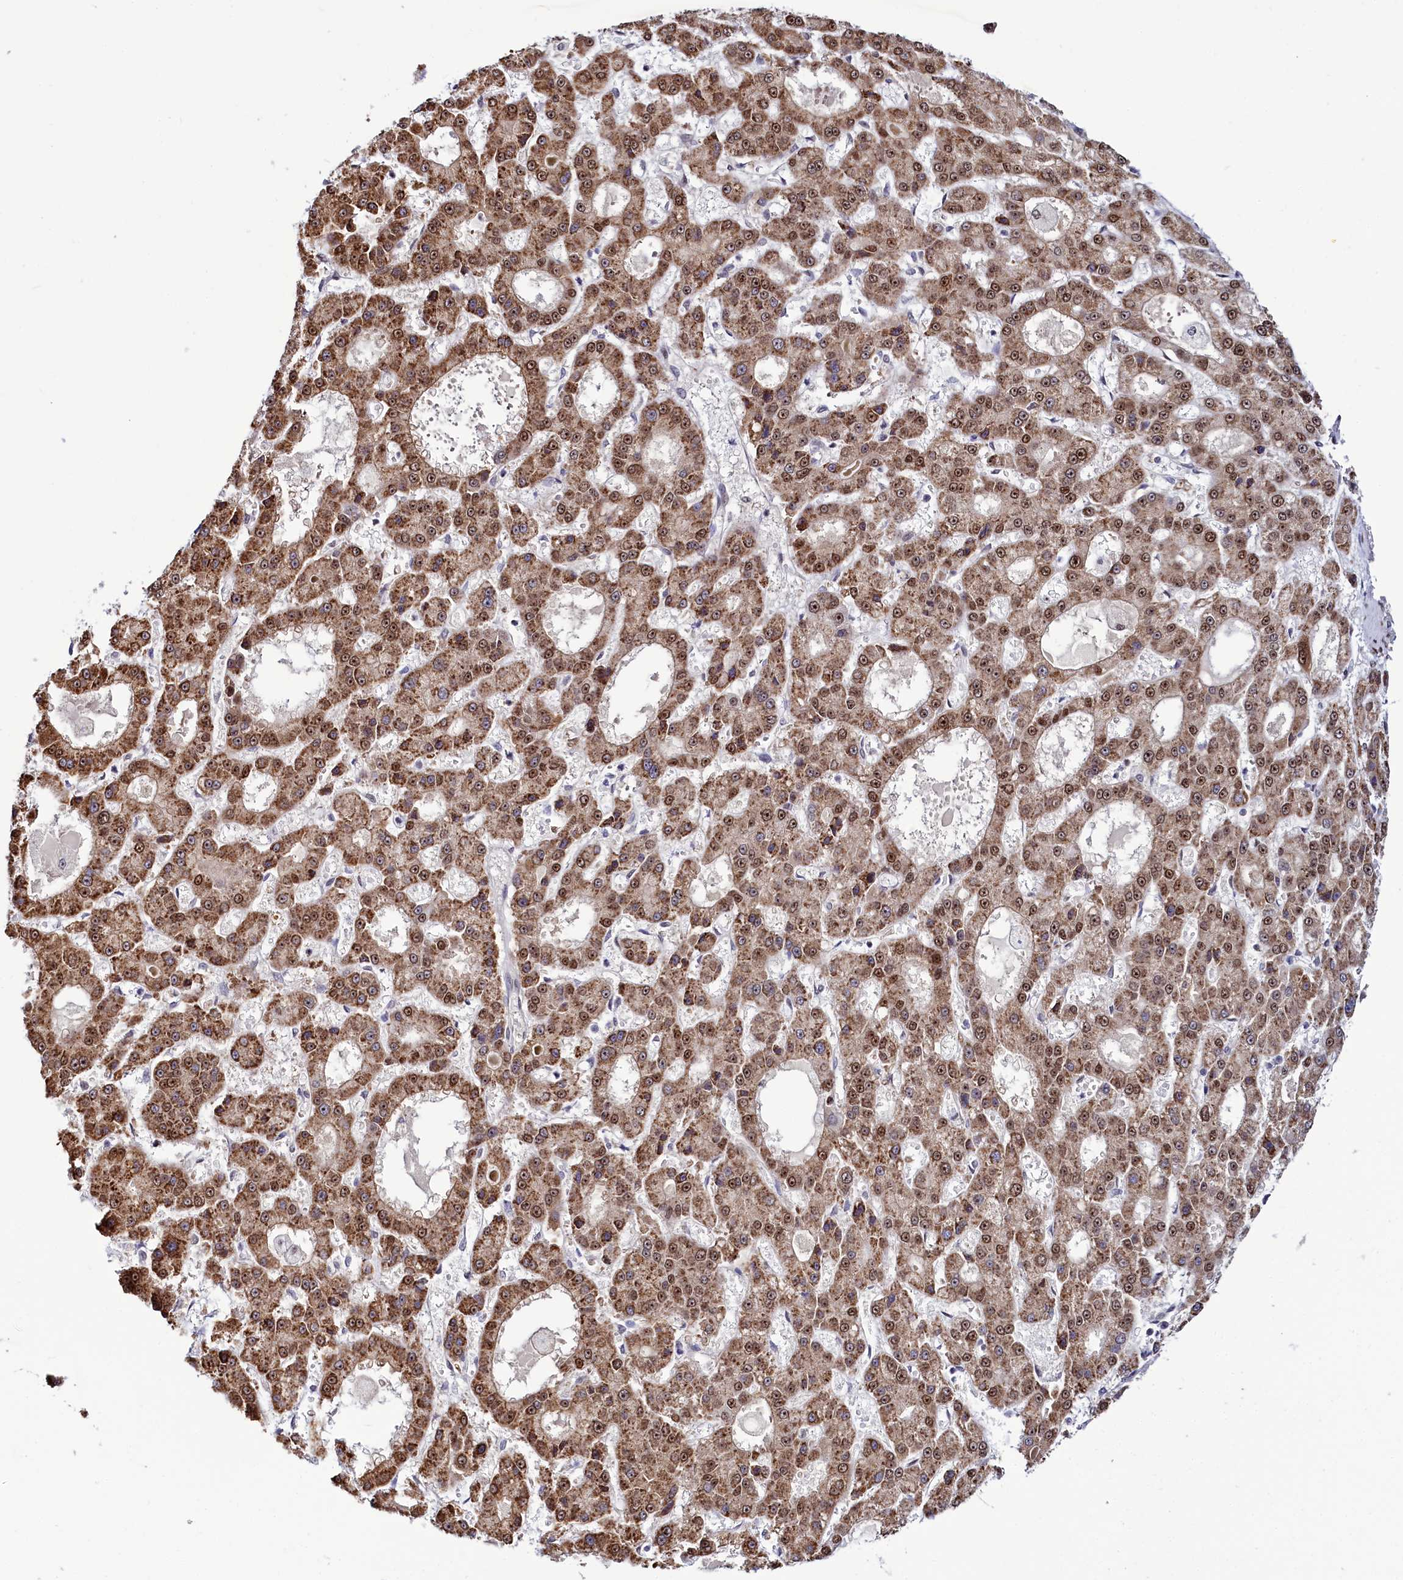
{"staining": {"intensity": "moderate", "quantity": ">75%", "location": "cytoplasmic/membranous,nuclear"}, "tissue": "liver cancer", "cell_type": "Tumor cells", "image_type": "cancer", "snomed": [{"axis": "morphology", "description": "Carcinoma, Hepatocellular, NOS"}, {"axis": "topography", "description": "Liver"}], "caption": "Human liver cancer (hepatocellular carcinoma) stained with a brown dye displays moderate cytoplasmic/membranous and nuclear positive expression in approximately >75% of tumor cells.", "gene": "TCOF1", "patient": {"sex": "male", "age": 70}}